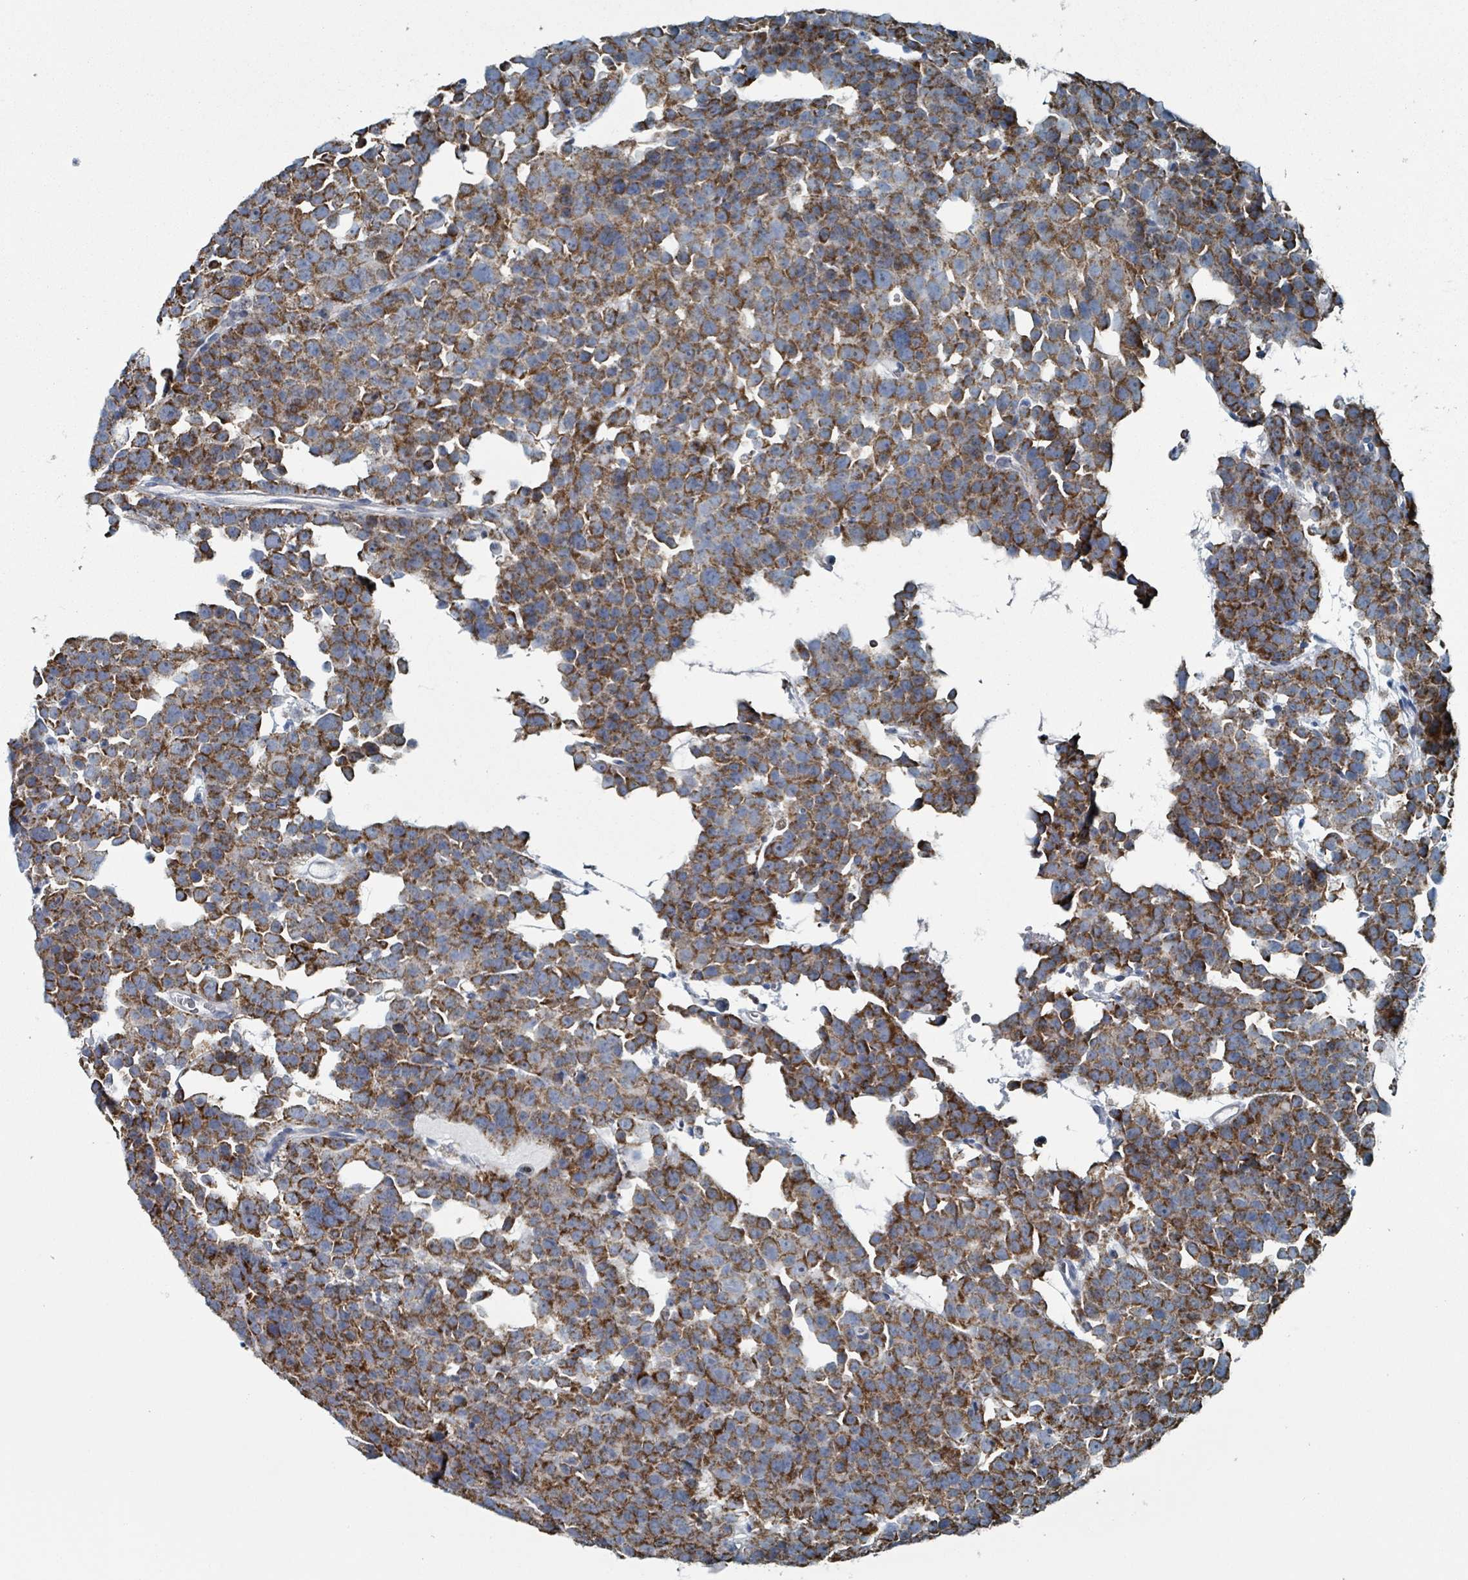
{"staining": {"intensity": "strong", "quantity": ">75%", "location": "cytoplasmic/membranous"}, "tissue": "testis cancer", "cell_type": "Tumor cells", "image_type": "cancer", "snomed": [{"axis": "morphology", "description": "Seminoma, NOS"}, {"axis": "topography", "description": "Testis"}], "caption": "Approximately >75% of tumor cells in seminoma (testis) demonstrate strong cytoplasmic/membranous protein staining as visualized by brown immunohistochemical staining.", "gene": "ABHD18", "patient": {"sex": "male", "age": 71}}